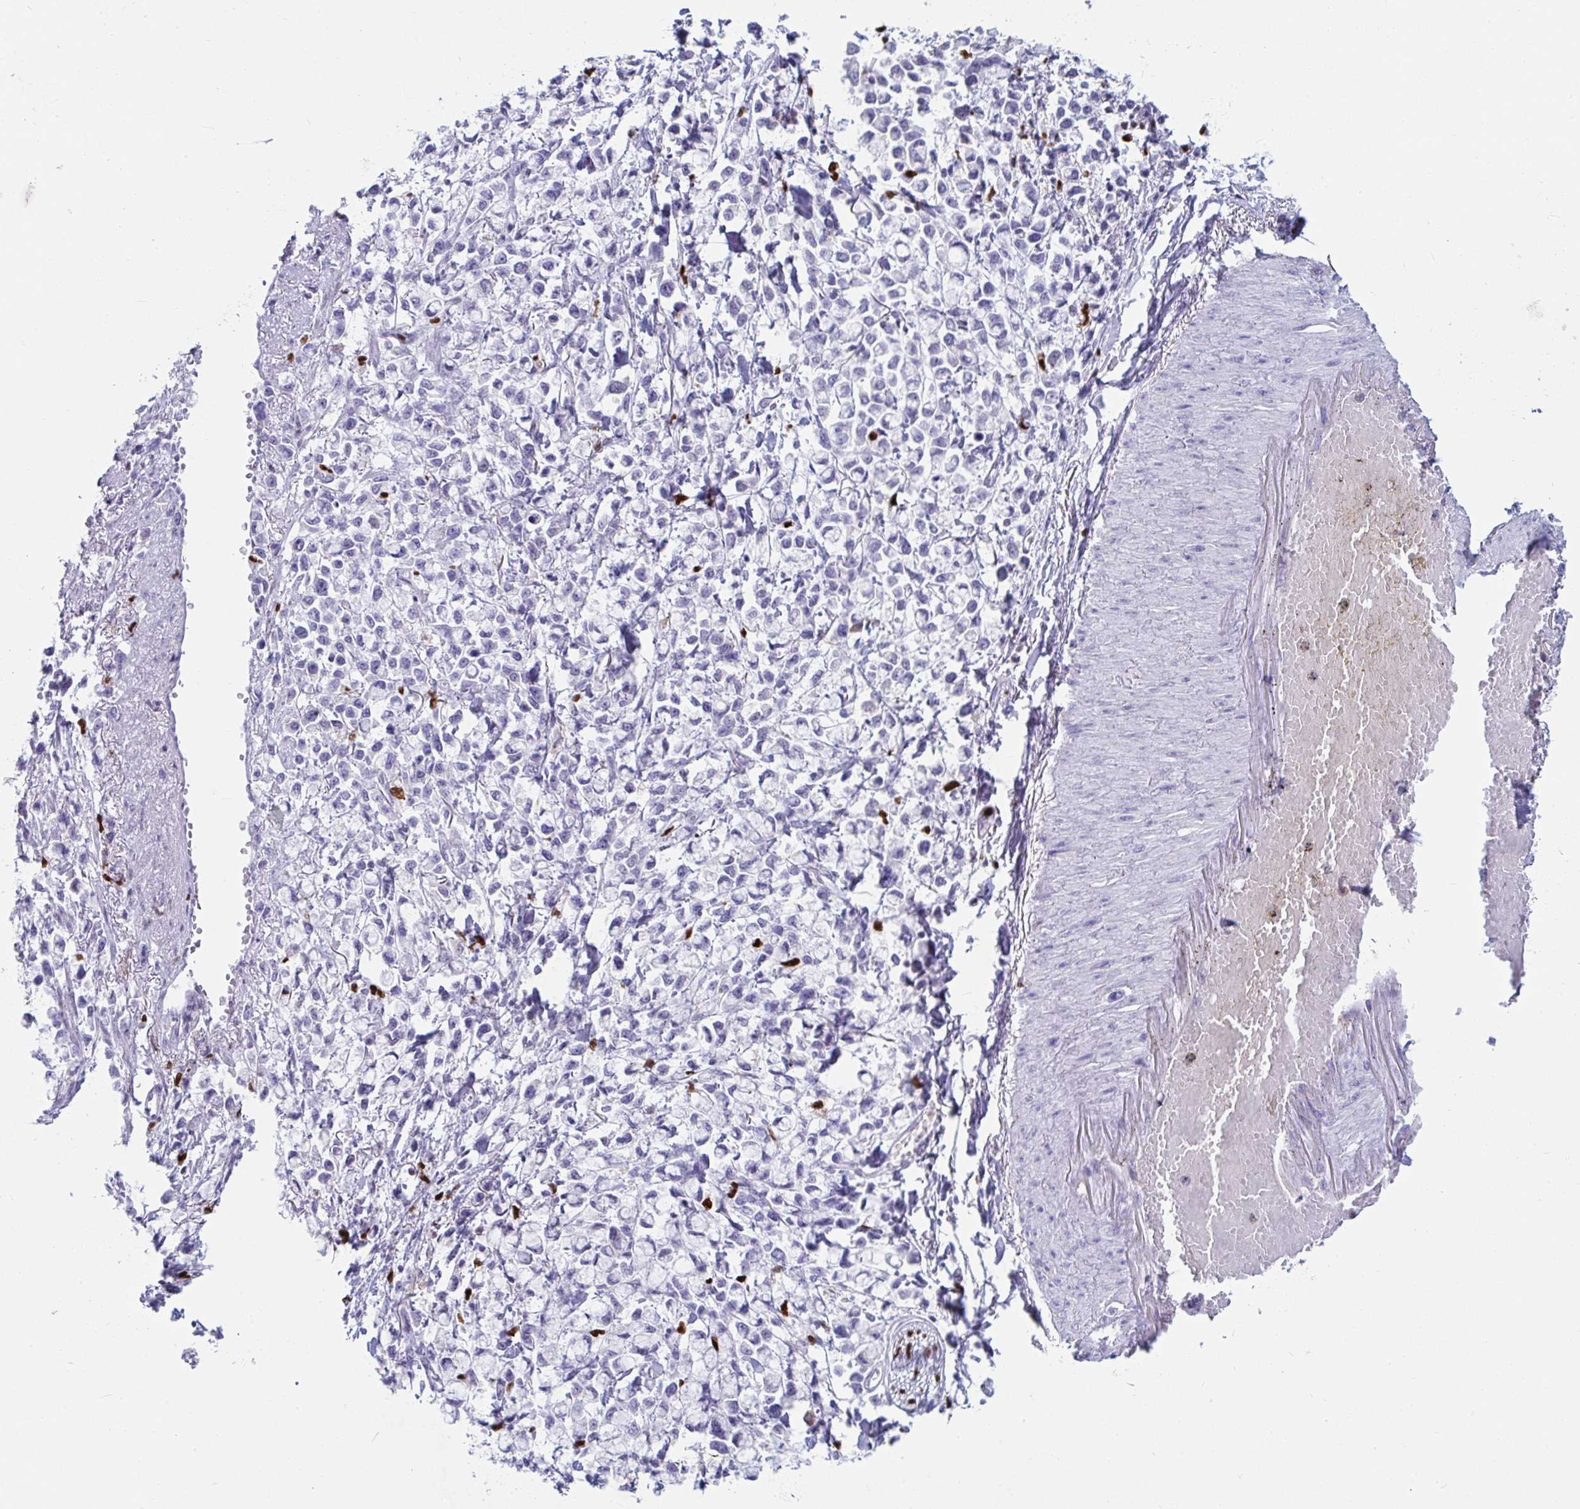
{"staining": {"intensity": "negative", "quantity": "none", "location": "none"}, "tissue": "stomach cancer", "cell_type": "Tumor cells", "image_type": "cancer", "snomed": [{"axis": "morphology", "description": "Adenocarcinoma, NOS"}, {"axis": "topography", "description": "Stomach"}], "caption": "IHC photomicrograph of neoplastic tissue: human stomach adenocarcinoma stained with DAB exhibits no significant protein positivity in tumor cells.", "gene": "ZNF586", "patient": {"sex": "female", "age": 81}}